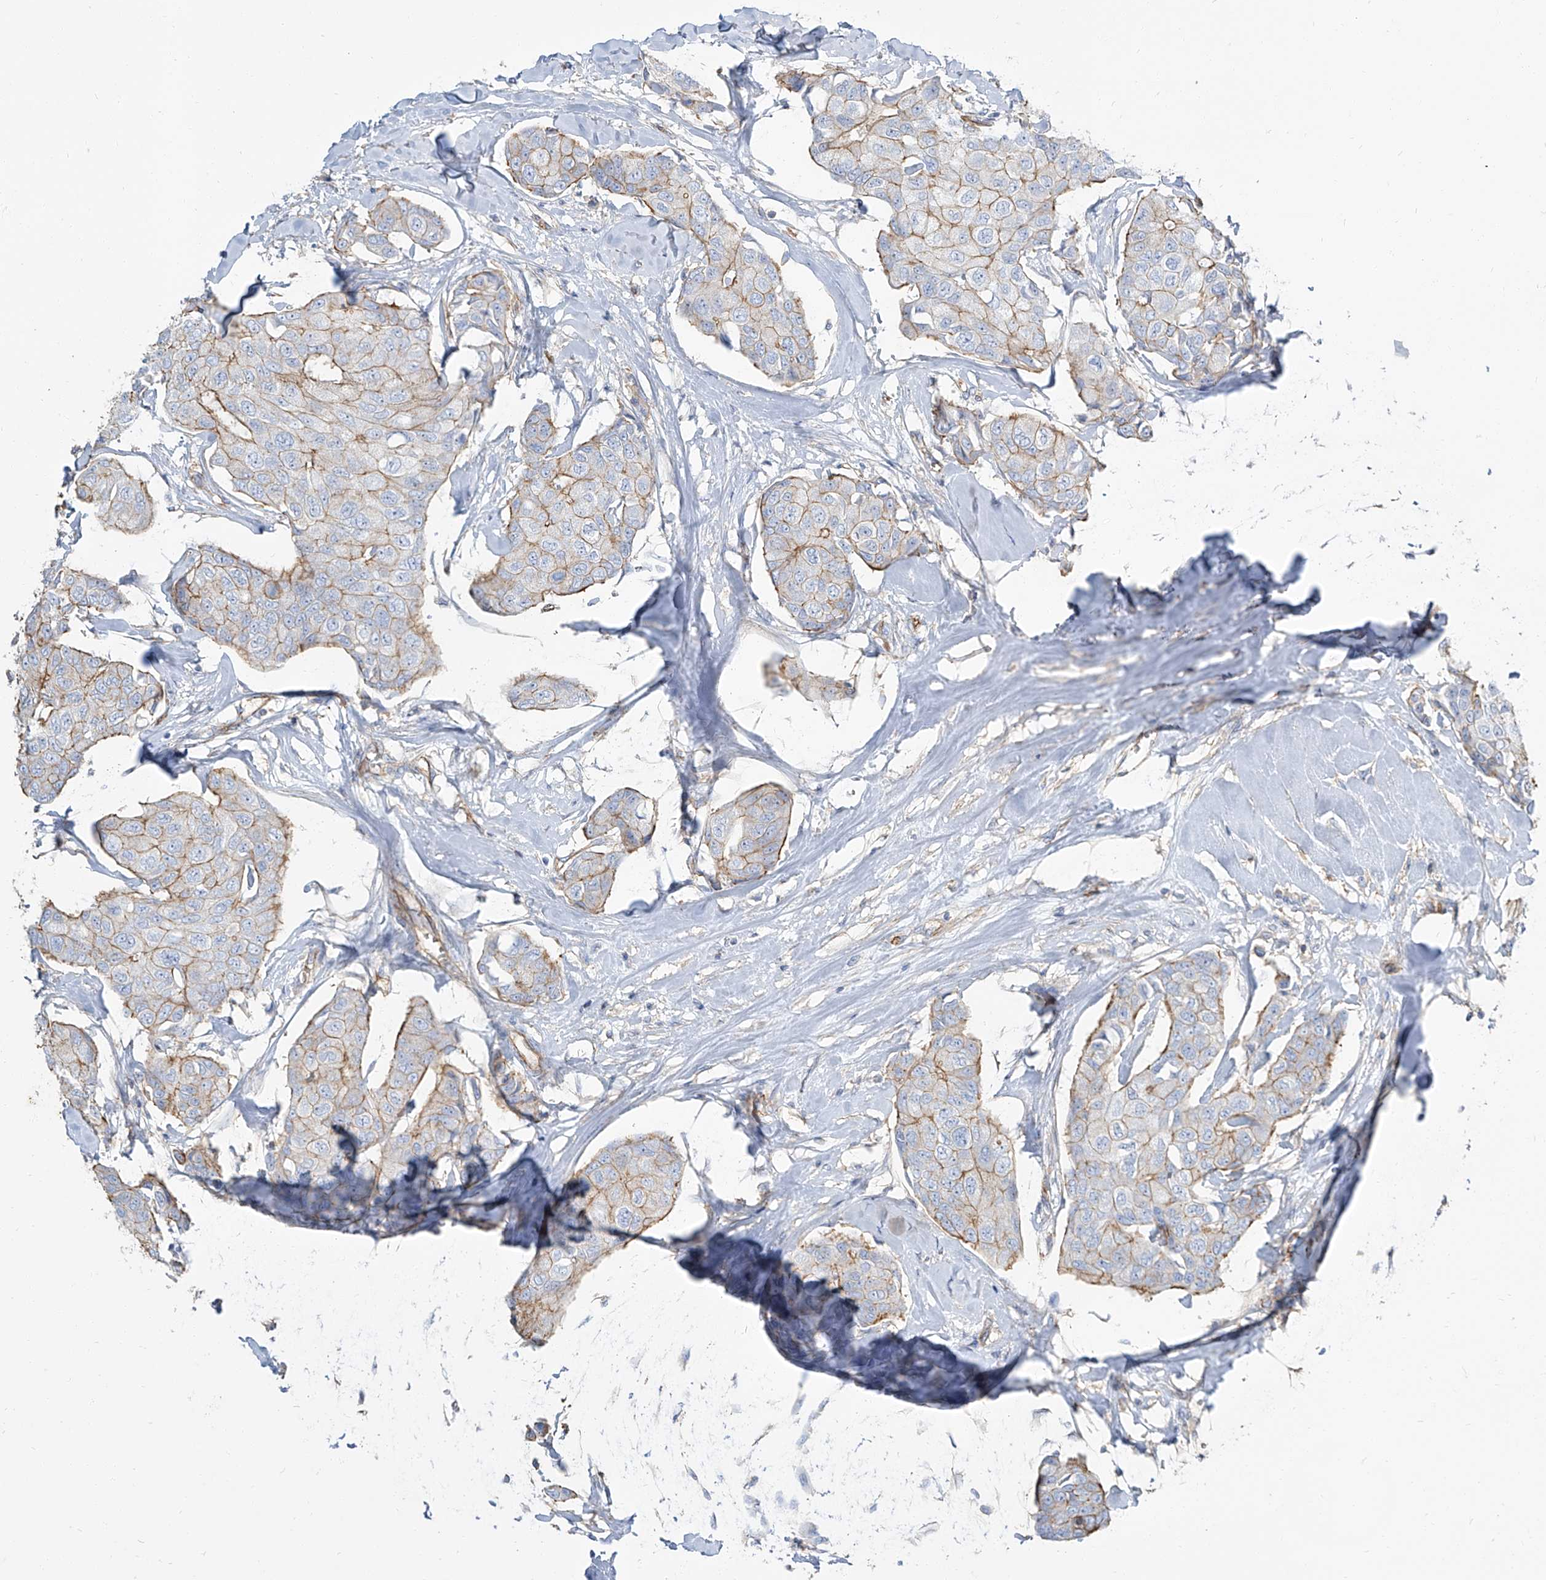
{"staining": {"intensity": "moderate", "quantity": "25%-75%", "location": "cytoplasmic/membranous"}, "tissue": "breast cancer", "cell_type": "Tumor cells", "image_type": "cancer", "snomed": [{"axis": "morphology", "description": "Duct carcinoma"}, {"axis": "topography", "description": "Breast"}], "caption": "The micrograph displays immunohistochemical staining of intraductal carcinoma (breast). There is moderate cytoplasmic/membranous staining is present in approximately 25%-75% of tumor cells.", "gene": "TXLNB", "patient": {"sex": "female", "age": 80}}